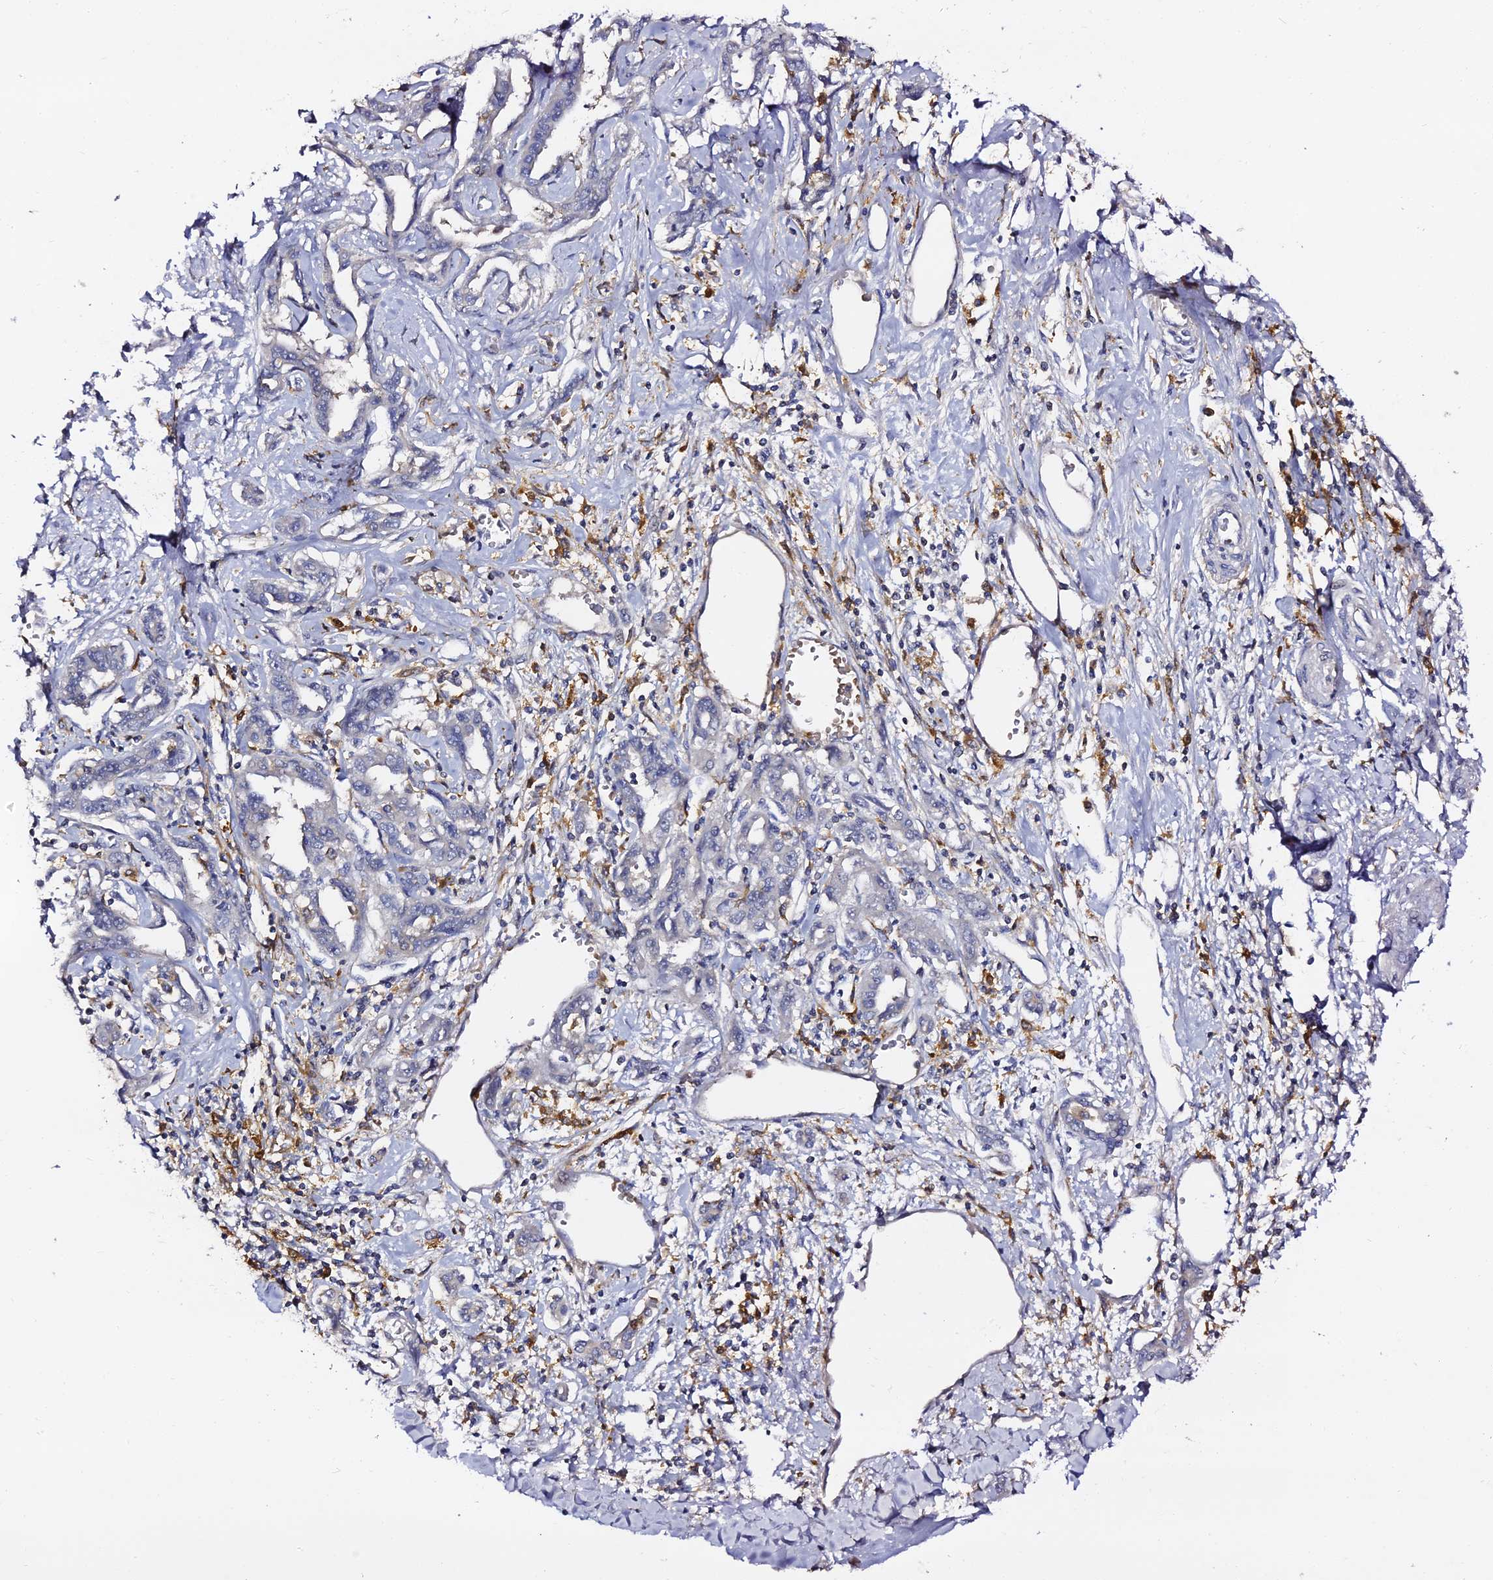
{"staining": {"intensity": "negative", "quantity": "none", "location": "none"}, "tissue": "liver cancer", "cell_type": "Tumor cells", "image_type": "cancer", "snomed": [{"axis": "morphology", "description": "Cholangiocarcinoma"}, {"axis": "topography", "description": "Liver"}], "caption": "Human liver cancer stained for a protein using immunohistochemistry (IHC) shows no staining in tumor cells.", "gene": "IL4I1", "patient": {"sex": "male", "age": 59}}